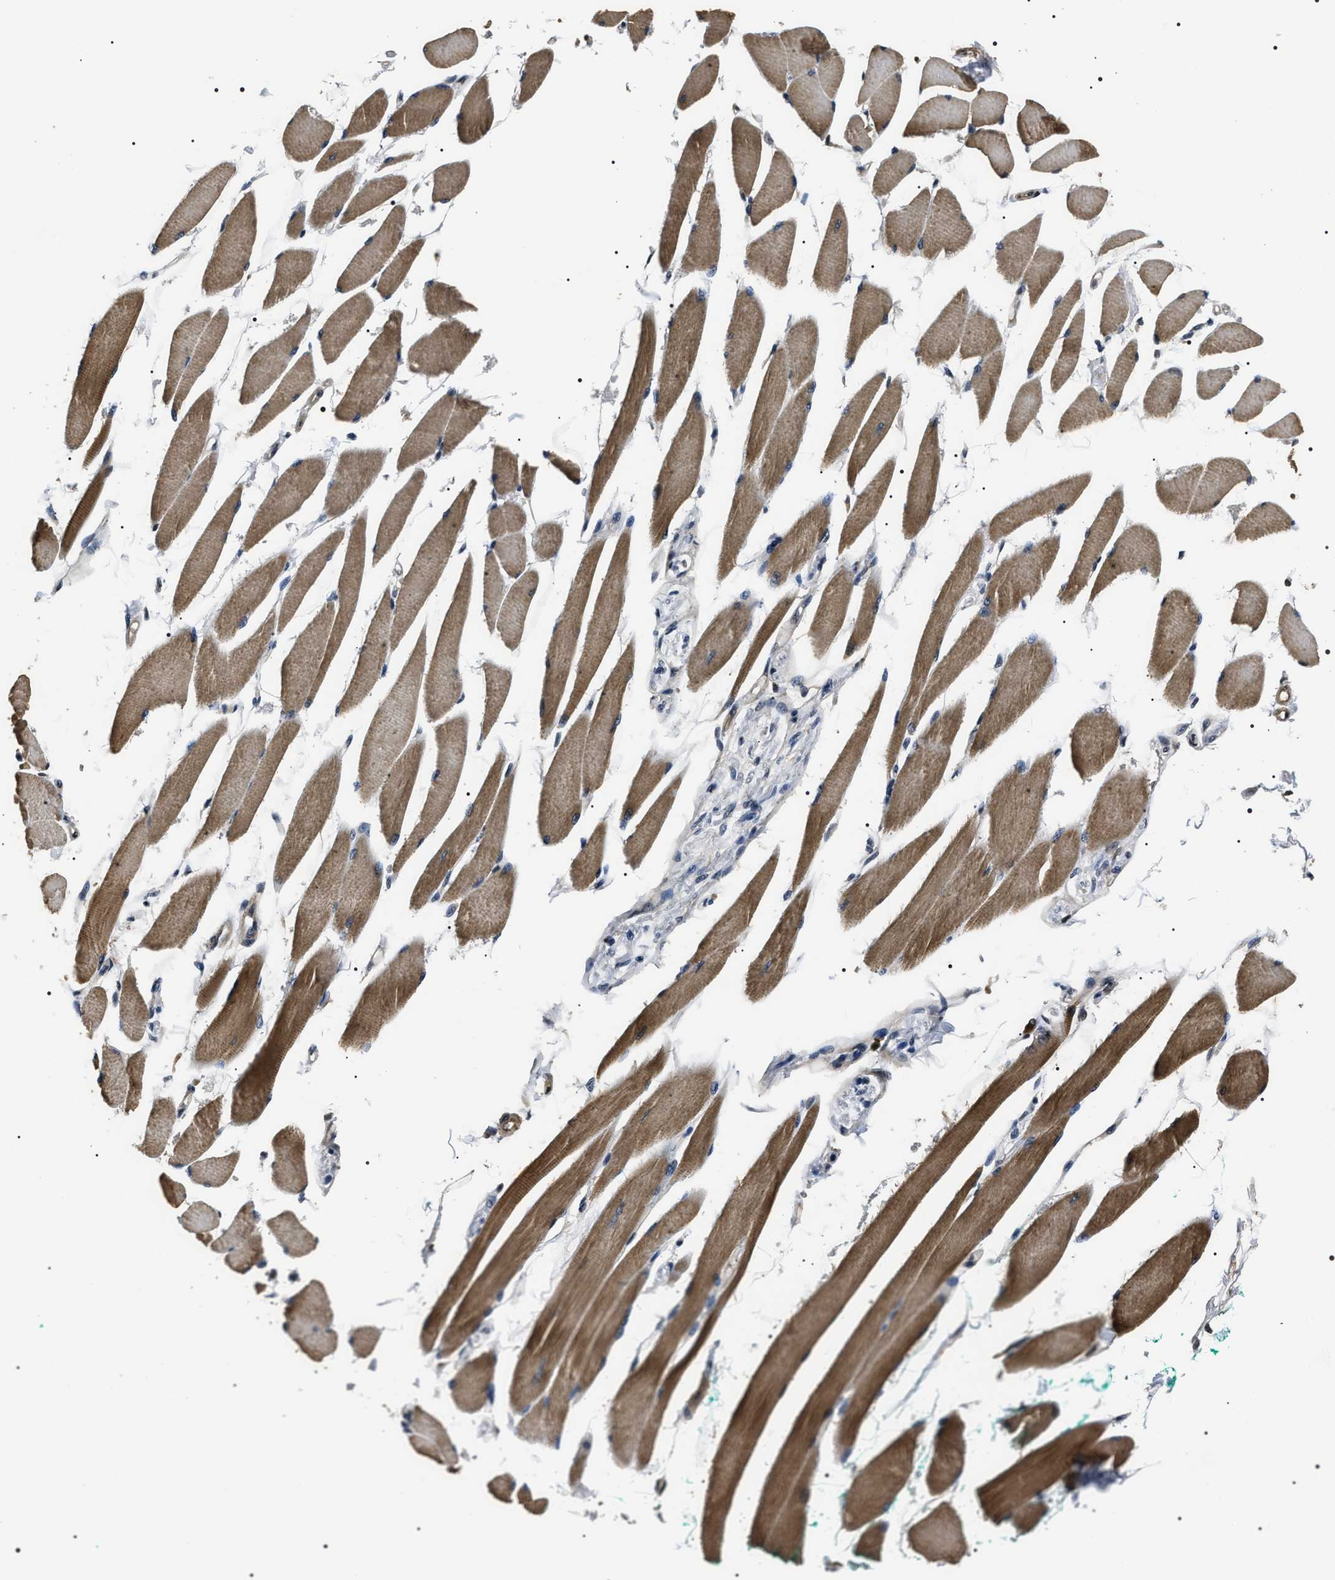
{"staining": {"intensity": "moderate", "quantity": "25%-75%", "location": "cytoplasmic/membranous"}, "tissue": "skeletal muscle", "cell_type": "Myocytes", "image_type": "normal", "snomed": [{"axis": "morphology", "description": "Normal tissue, NOS"}, {"axis": "topography", "description": "Skeletal muscle"}, {"axis": "topography", "description": "Oral tissue"}, {"axis": "topography", "description": "Peripheral nerve tissue"}], "caption": "Immunohistochemistry (IHC) of benign skeletal muscle reveals medium levels of moderate cytoplasmic/membranous staining in about 25%-75% of myocytes. The staining is performed using DAB (3,3'-diaminobenzidine) brown chromogen to label protein expression. The nuclei are counter-stained blue using hematoxylin.", "gene": "ARHGAP22", "patient": {"sex": "female", "age": 84}}